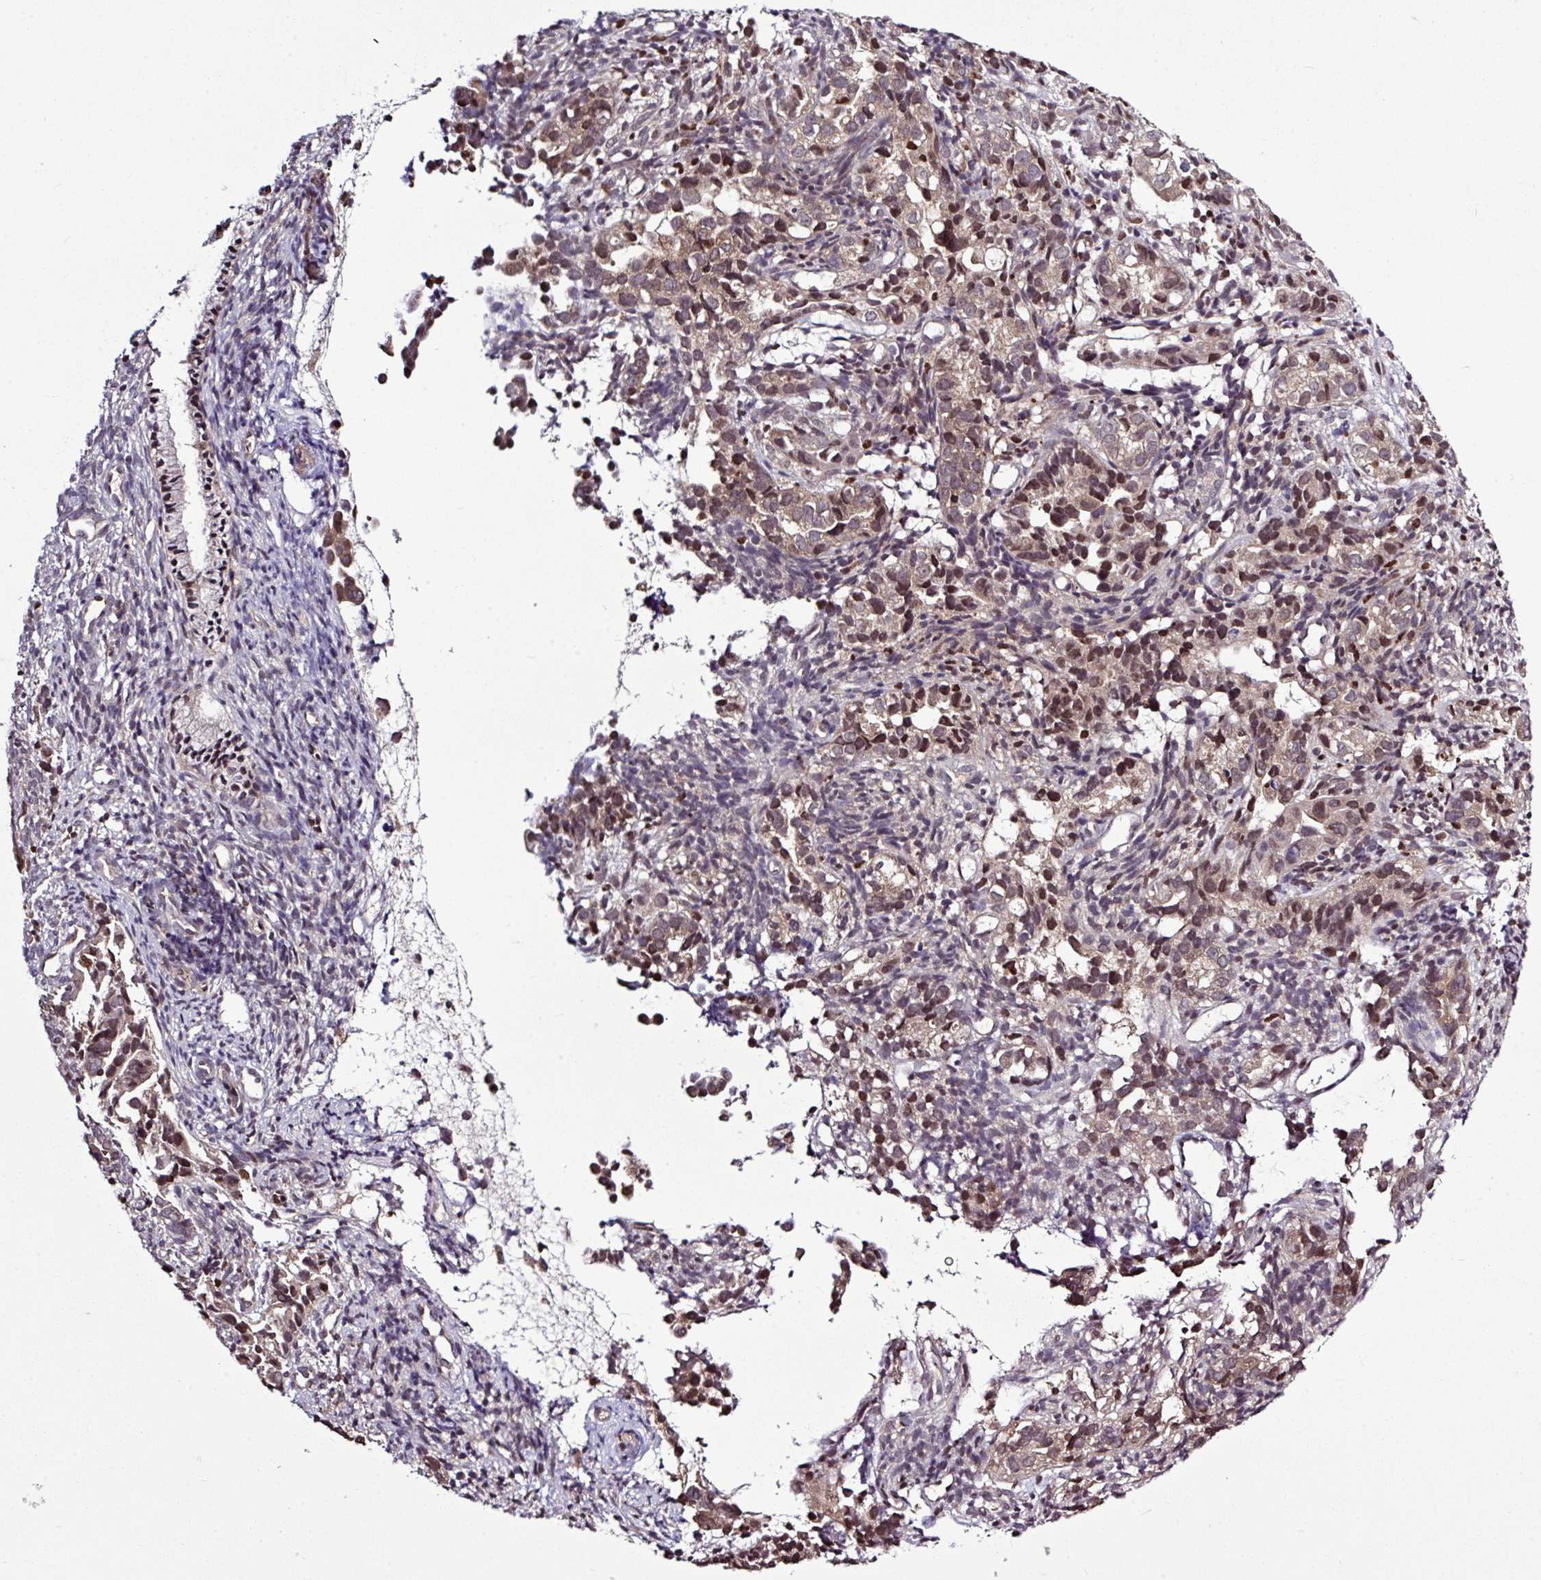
{"staining": {"intensity": "moderate", "quantity": ">75%", "location": "cytoplasmic/membranous,nuclear"}, "tissue": "endometrial cancer", "cell_type": "Tumor cells", "image_type": "cancer", "snomed": [{"axis": "morphology", "description": "Adenocarcinoma, NOS"}, {"axis": "topography", "description": "Endometrium"}], "caption": "This is an image of IHC staining of endometrial cancer (adenocarcinoma), which shows moderate staining in the cytoplasmic/membranous and nuclear of tumor cells.", "gene": "SKIC2", "patient": {"sex": "female", "age": 57}}